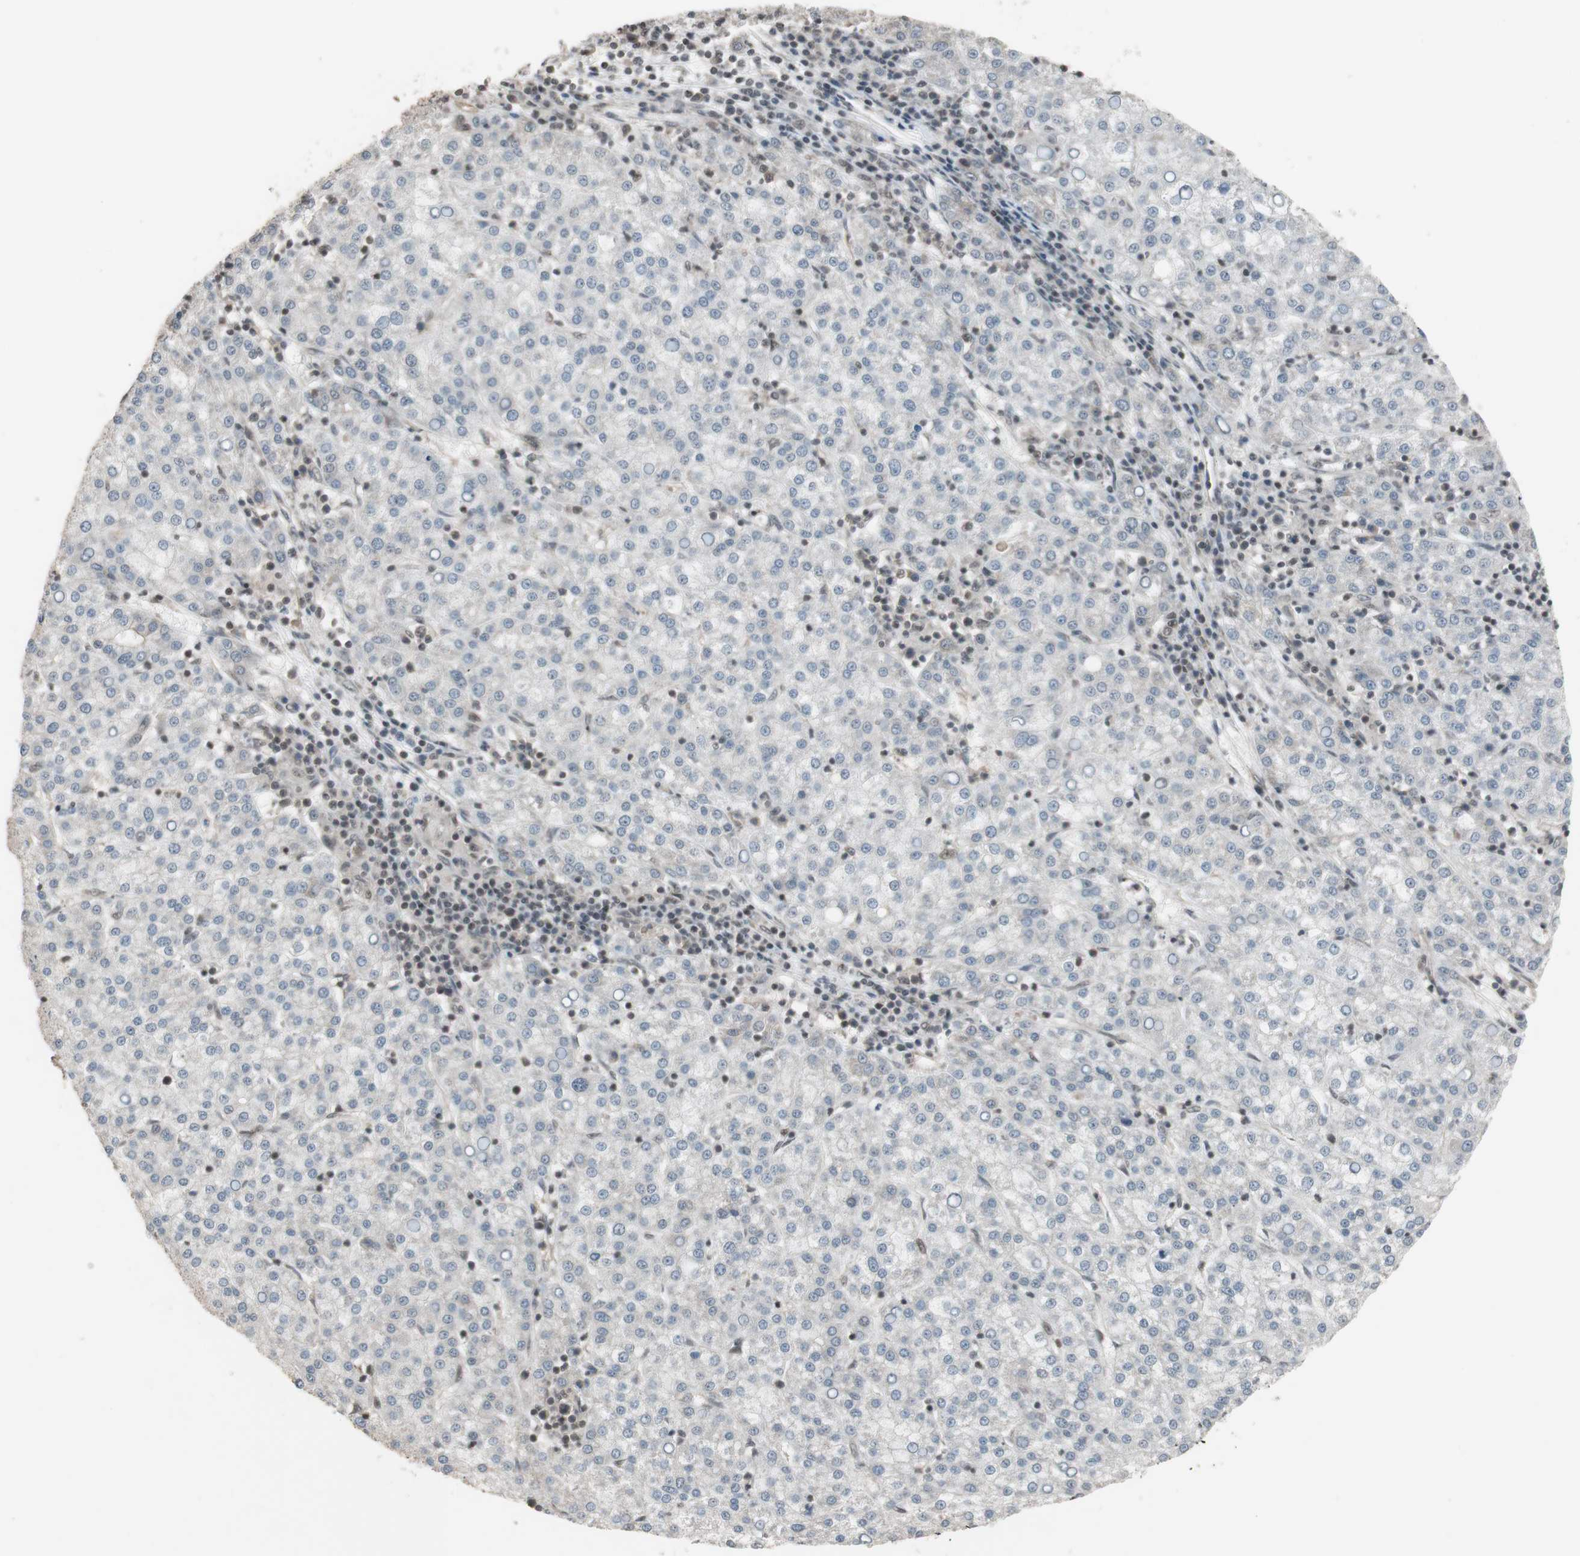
{"staining": {"intensity": "negative", "quantity": "none", "location": "none"}, "tissue": "liver cancer", "cell_type": "Tumor cells", "image_type": "cancer", "snomed": [{"axis": "morphology", "description": "Carcinoma, Hepatocellular, NOS"}, {"axis": "topography", "description": "Liver"}], "caption": "A high-resolution histopathology image shows IHC staining of liver cancer, which exhibits no significant staining in tumor cells.", "gene": "DRAP1", "patient": {"sex": "female", "age": 58}}